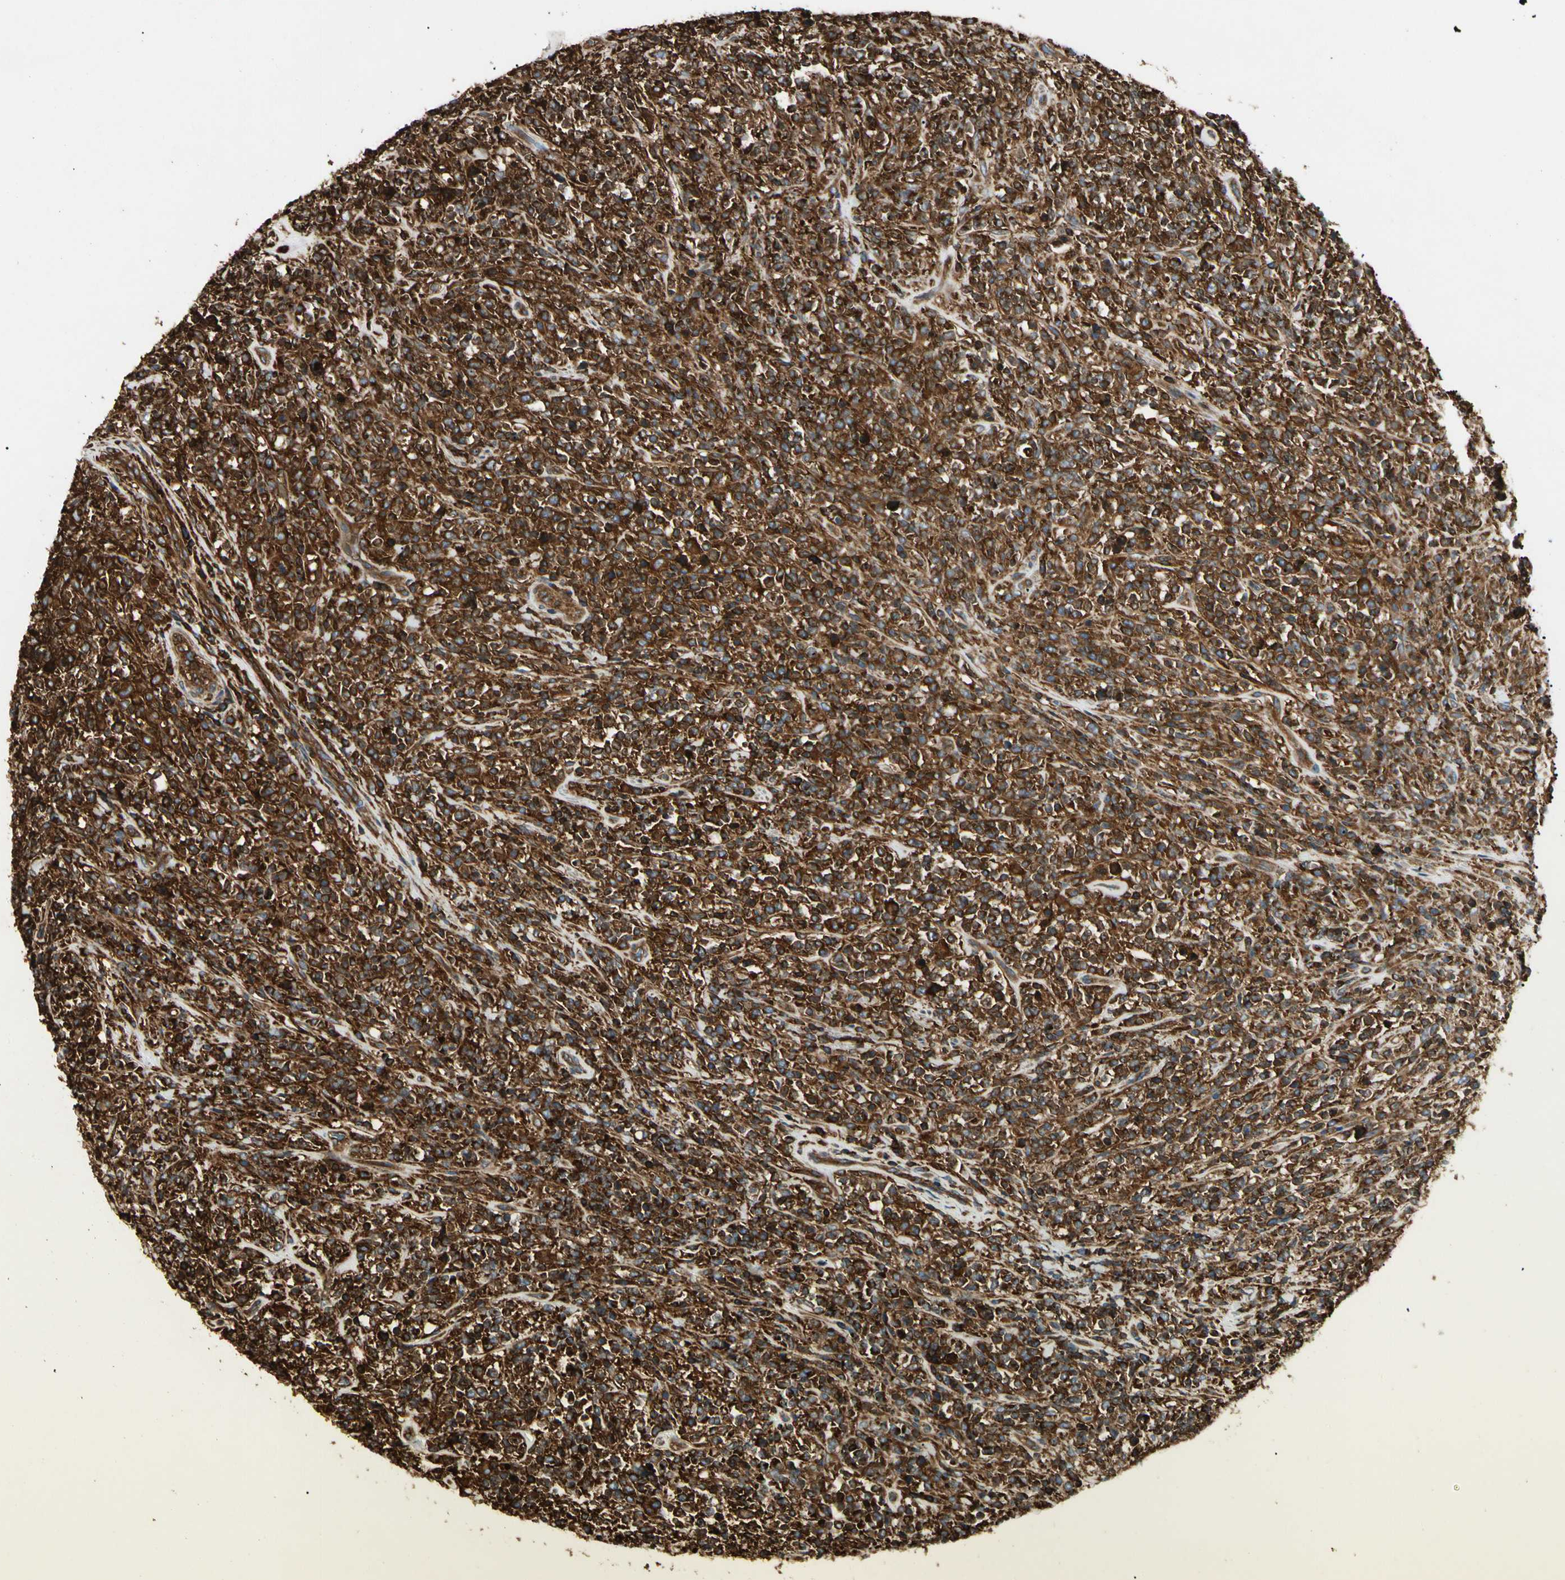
{"staining": {"intensity": "strong", "quantity": ">75%", "location": "cytoplasmic/membranous"}, "tissue": "lymphoma", "cell_type": "Tumor cells", "image_type": "cancer", "snomed": [{"axis": "morphology", "description": "Malignant lymphoma, non-Hodgkin's type, High grade"}, {"axis": "topography", "description": "Soft tissue"}], "caption": "An immunohistochemistry (IHC) photomicrograph of tumor tissue is shown. Protein staining in brown shows strong cytoplasmic/membranous positivity in lymphoma within tumor cells. The staining was performed using DAB, with brown indicating positive protein expression. Nuclei are stained blue with hematoxylin.", "gene": "ARPC2", "patient": {"sex": "male", "age": 18}}